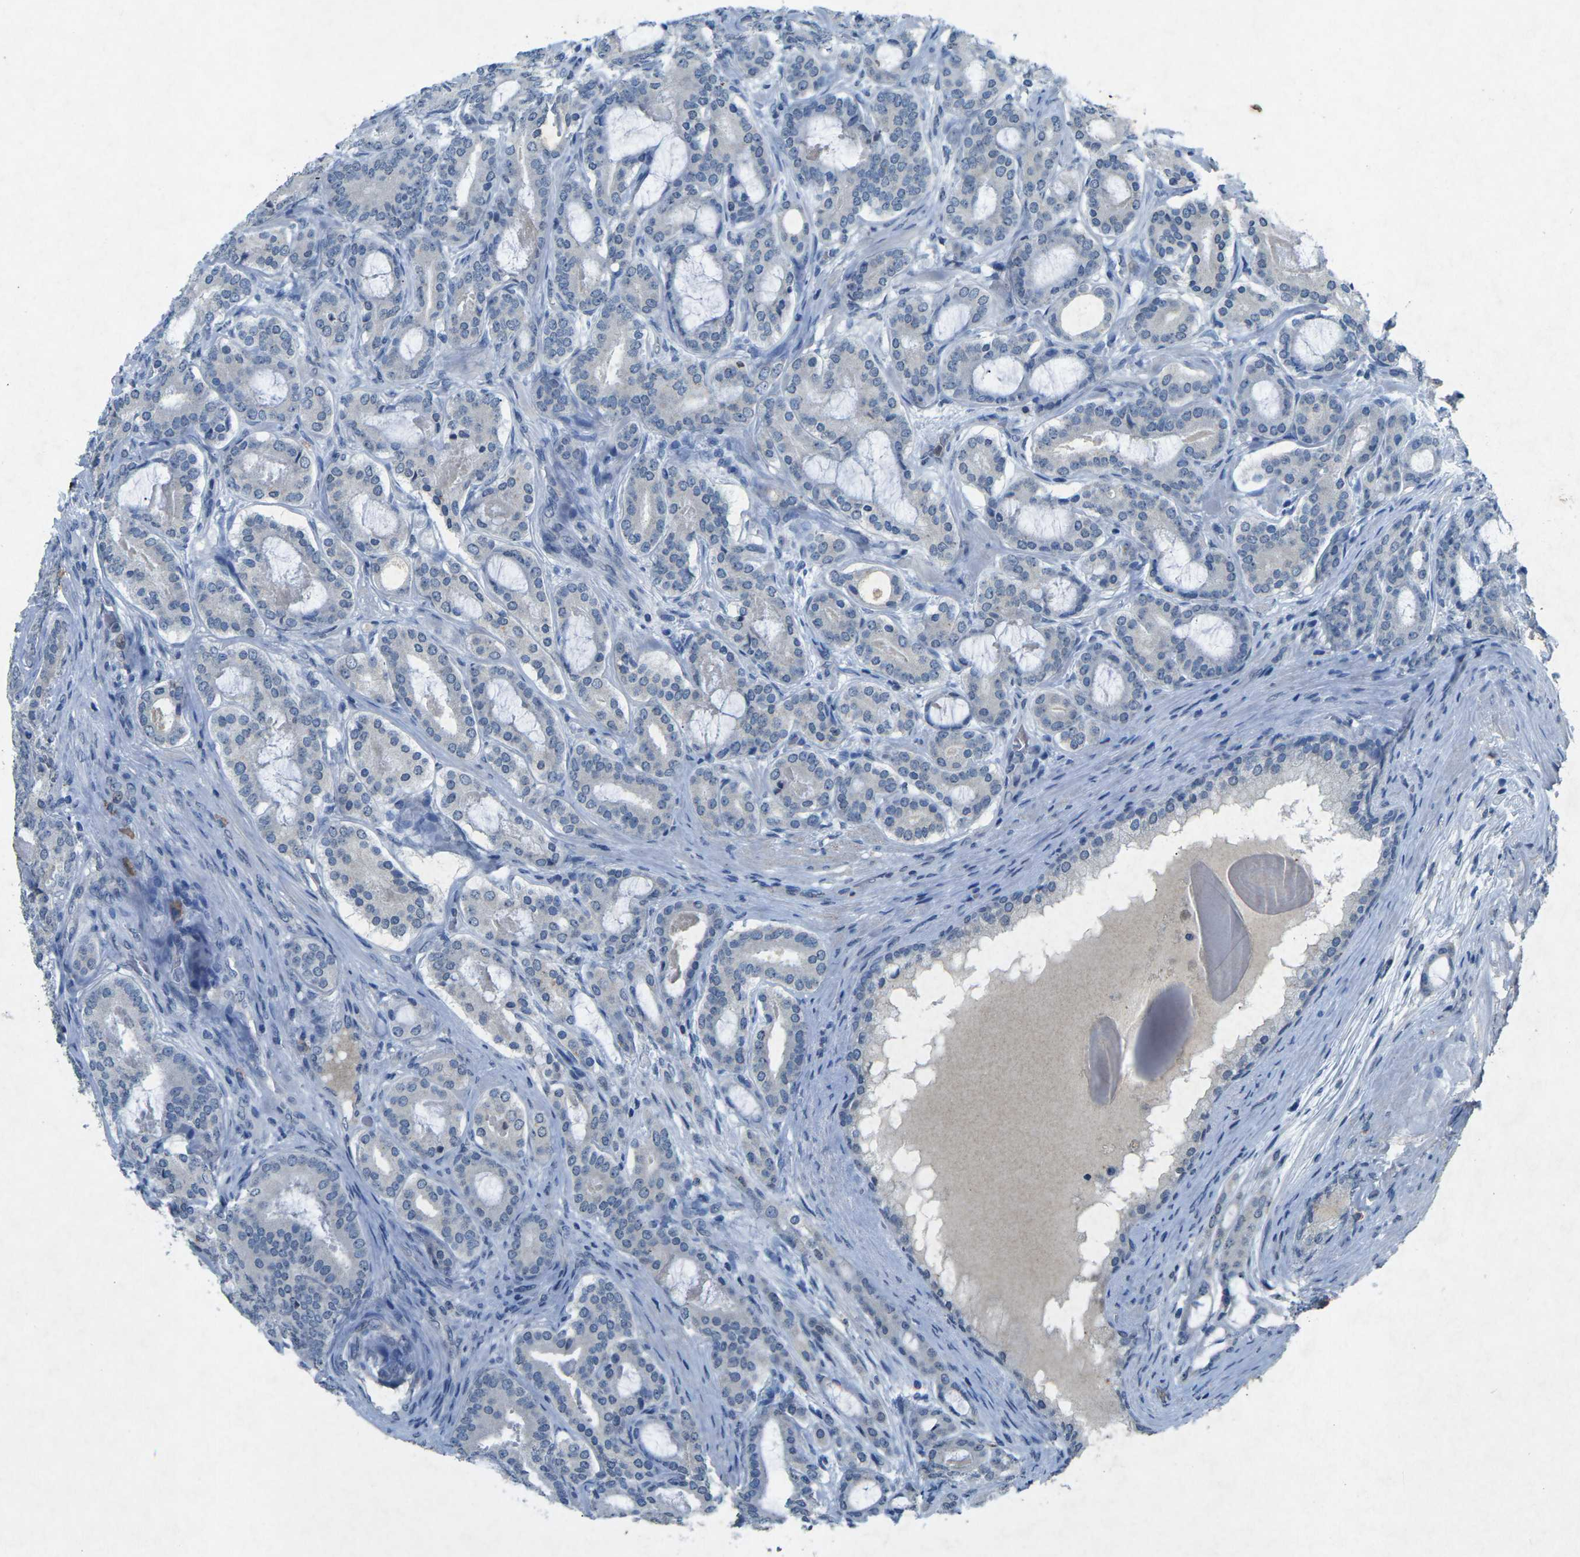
{"staining": {"intensity": "negative", "quantity": "none", "location": "none"}, "tissue": "prostate cancer", "cell_type": "Tumor cells", "image_type": "cancer", "snomed": [{"axis": "morphology", "description": "Adenocarcinoma, High grade"}, {"axis": "topography", "description": "Prostate"}], "caption": "Tumor cells show no significant staining in prostate high-grade adenocarcinoma.", "gene": "PLG", "patient": {"sex": "male", "age": 60}}